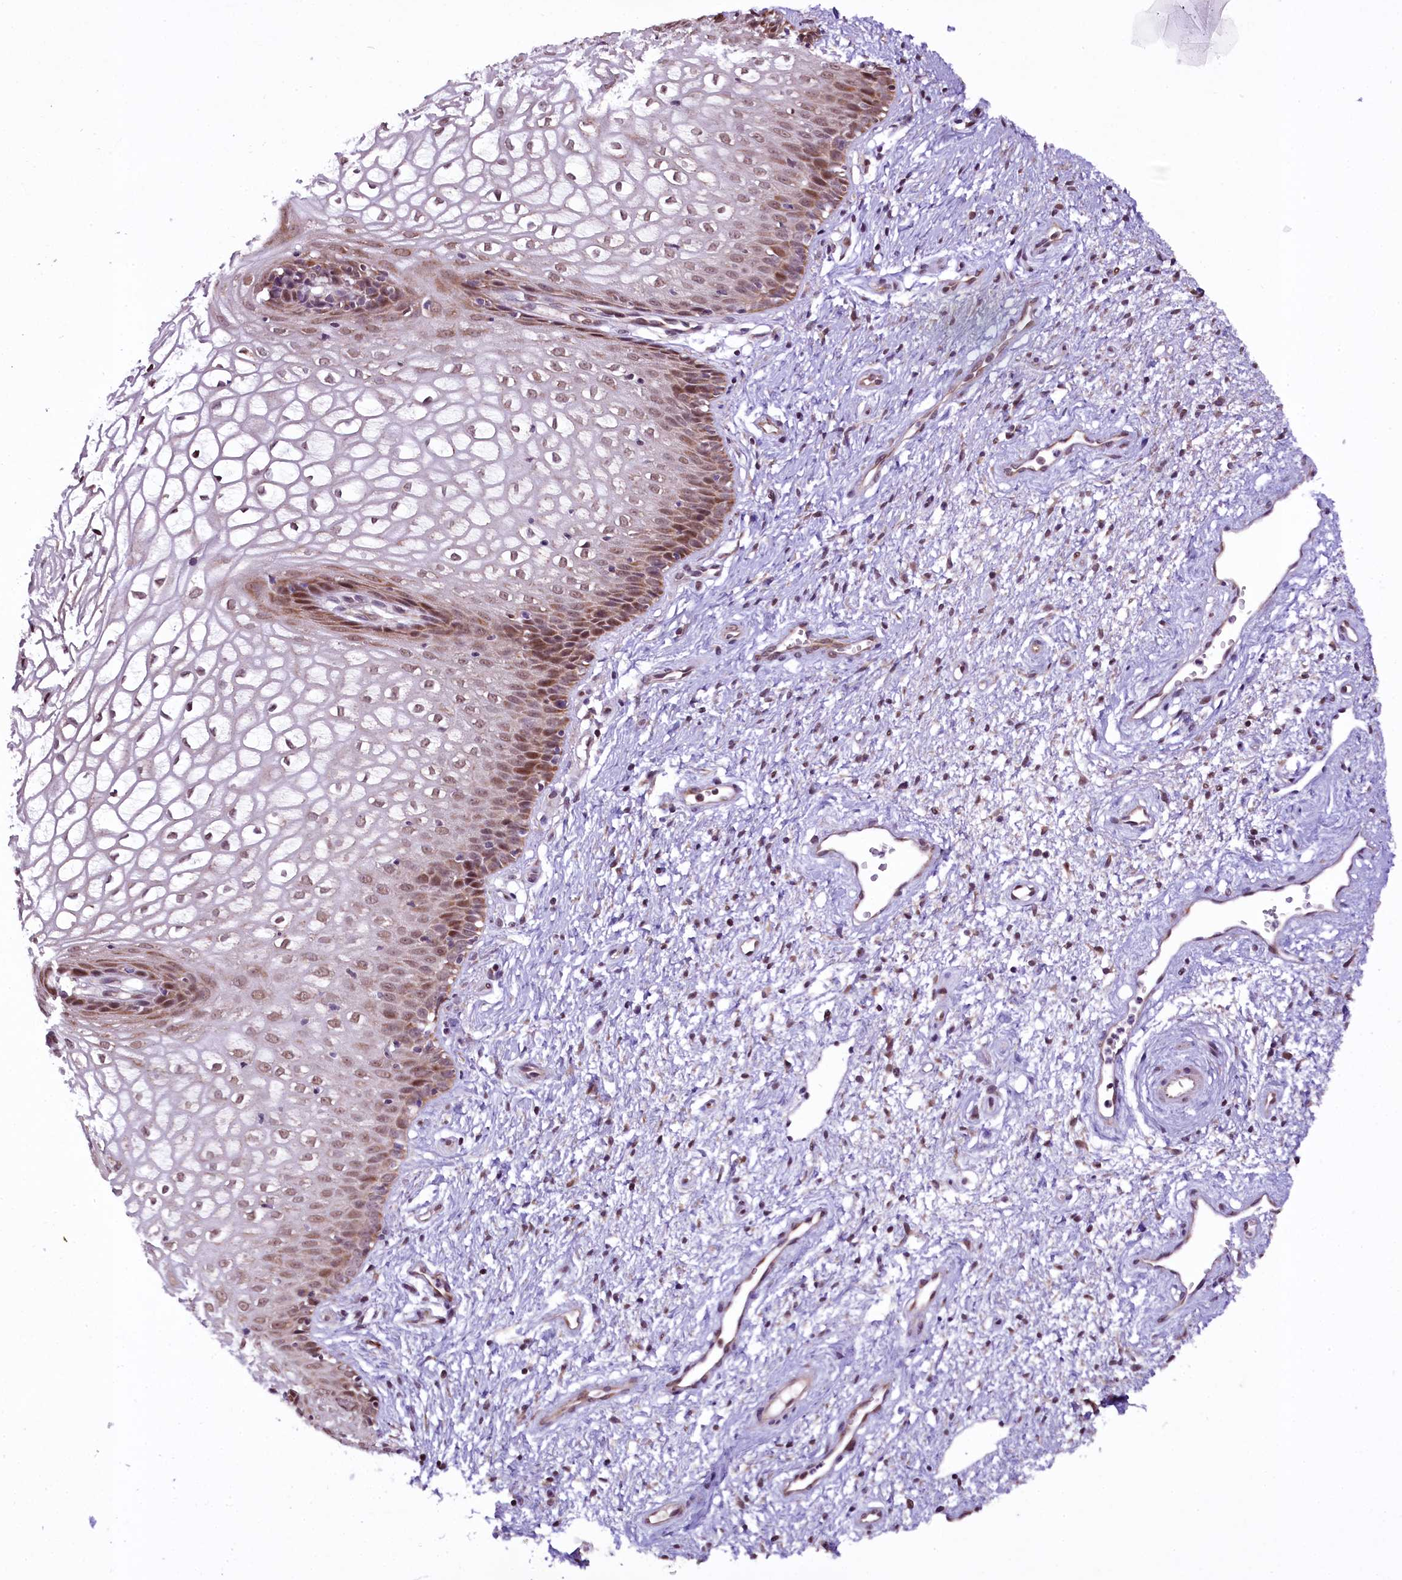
{"staining": {"intensity": "moderate", "quantity": ">75%", "location": "nuclear"}, "tissue": "vagina", "cell_type": "Squamous epithelial cells", "image_type": "normal", "snomed": [{"axis": "morphology", "description": "Normal tissue, NOS"}, {"axis": "topography", "description": "Vagina"}], "caption": "Unremarkable vagina was stained to show a protein in brown. There is medium levels of moderate nuclear staining in about >75% of squamous epithelial cells.", "gene": "RPUSD2", "patient": {"sex": "female", "age": 34}}